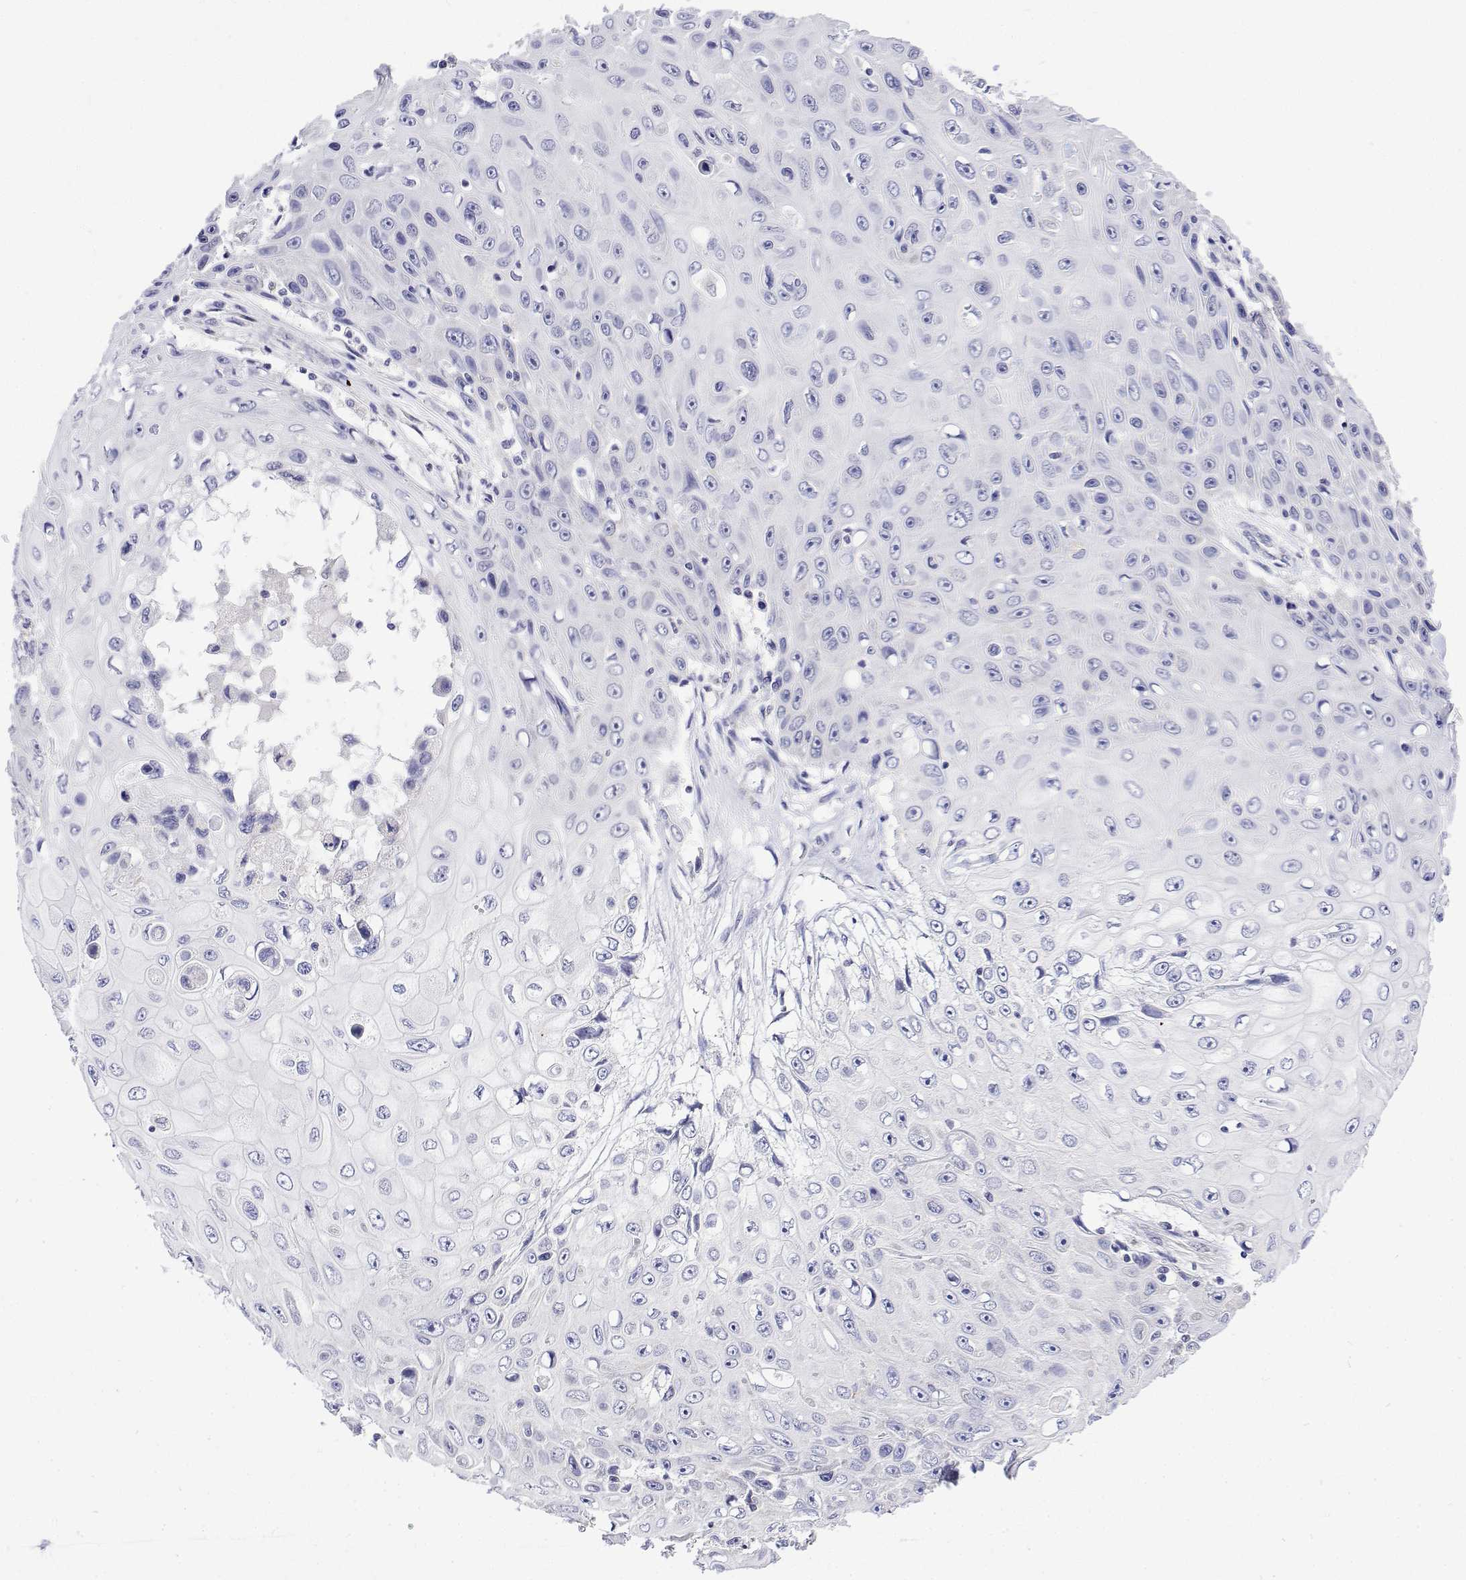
{"staining": {"intensity": "negative", "quantity": "none", "location": "none"}, "tissue": "skin cancer", "cell_type": "Tumor cells", "image_type": "cancer", "snomed": [{"axis": "morphology", "description": "Squamous cell carcinoma, NOS"}, {"axis": "topography", "description": "Skin"}], "caption": "Immunohistochemistry of squamous cell carcinoma (skin) exhibits no staining in tumor cells.", "gene": "GADD45GIP1", "patient": {"sex": "male", "age": 82}}